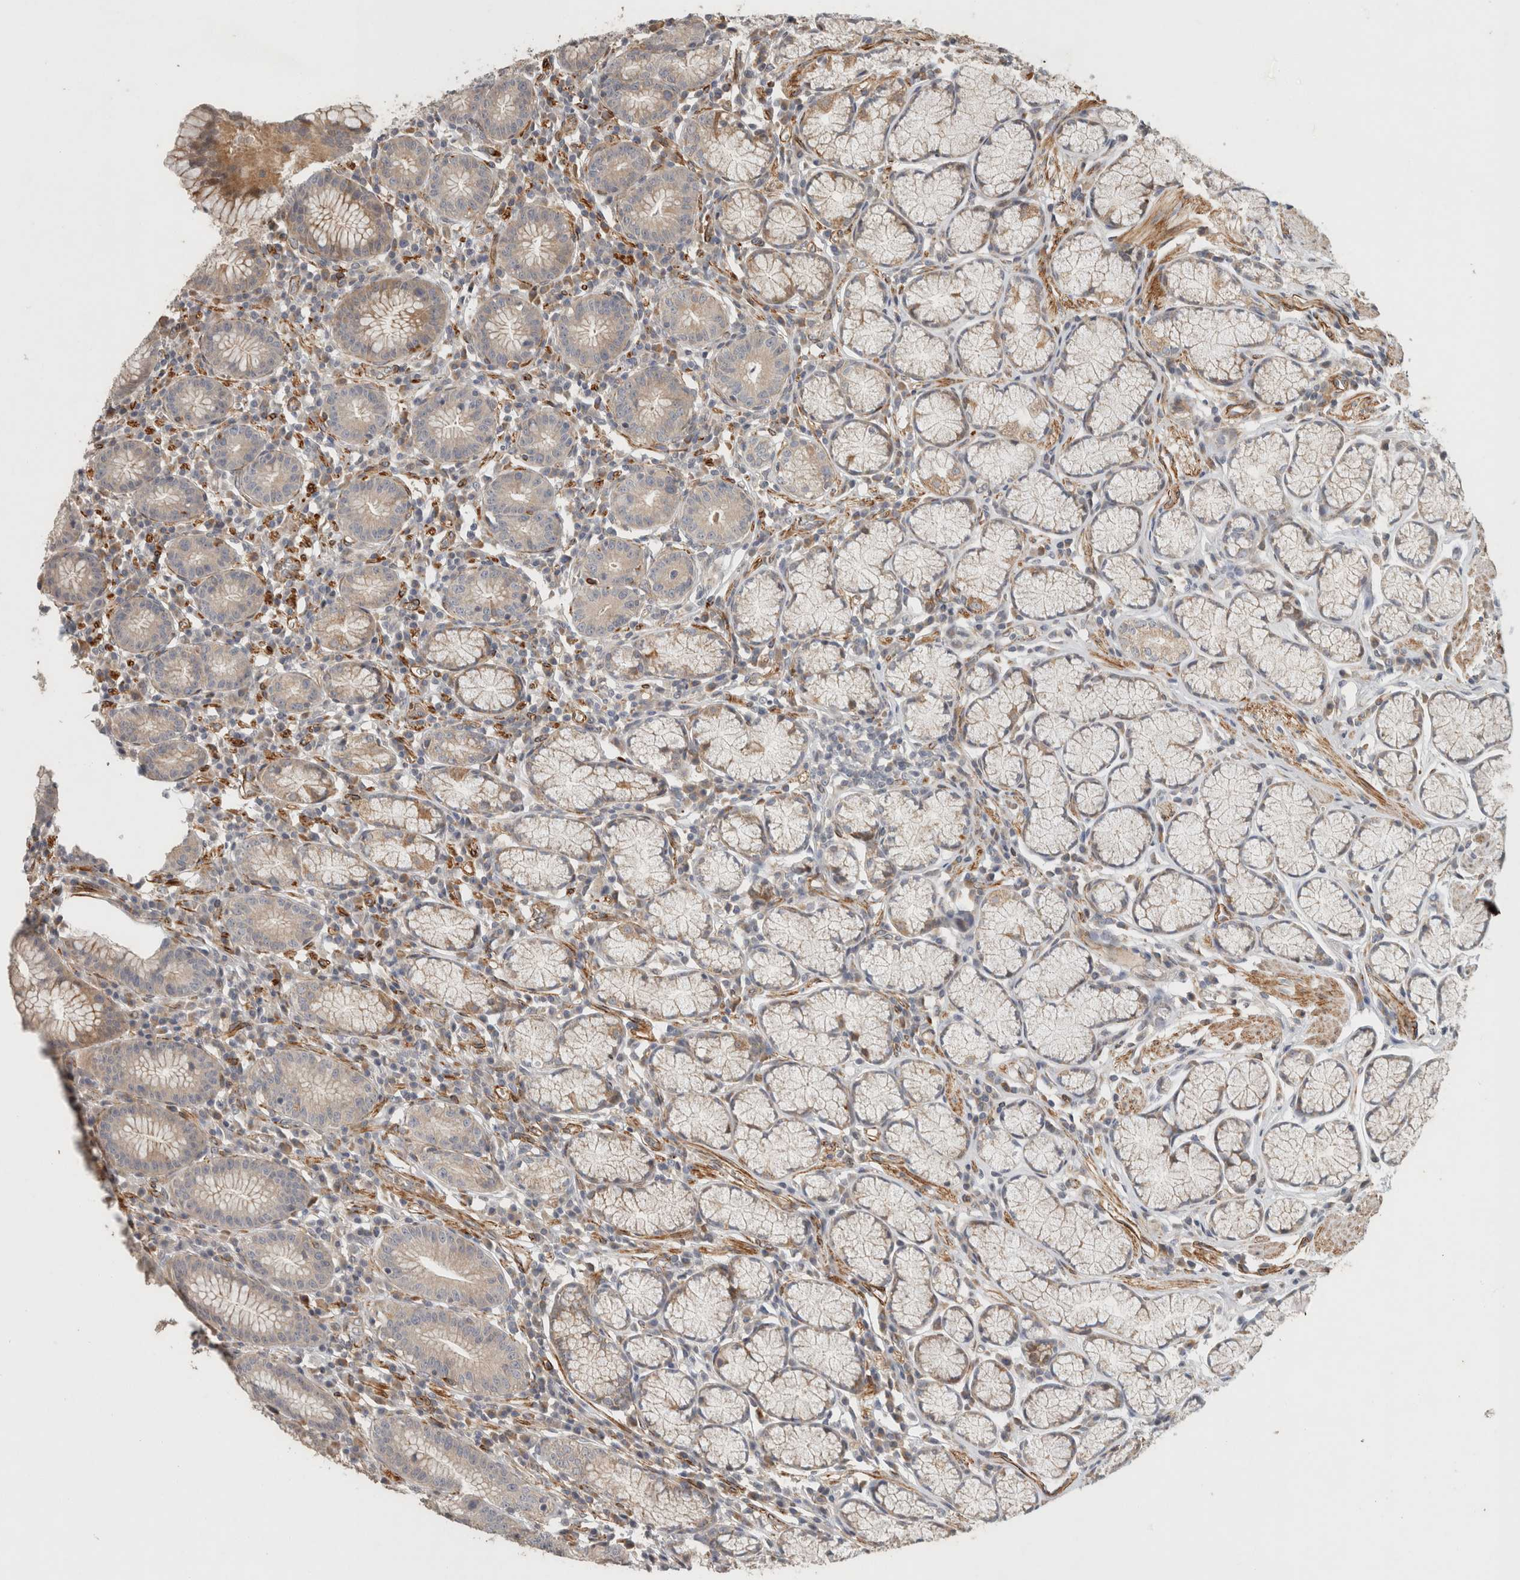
{"staining": {"intensity": "weak", "quantity": "25%-75%", "location": "cytoplasmic/membranous"}, "tissue": "stomach", "cell_type": "Glandular cells", "image_type": "normal", "snomed": [{"axis": "morphology", "description": "Normal tissue, NOS"}, {"axis": "topography", "description": "Stomach"}], "caption": "A high-resolution image shows immunohistochemistry (IHC) staining of unremarkable stomach, which demonstrates weak cytoplasmic/membranous staining in about 25%-75% of glandular cells. (Stains: DAB (3,3'-diaminobenzidine) in brown, nuclei in blue, Microscopy: brightfield microscopy at high magnification).", "gene": "SIPA1L2", "patient": {"sex": "male", "age": 55}}